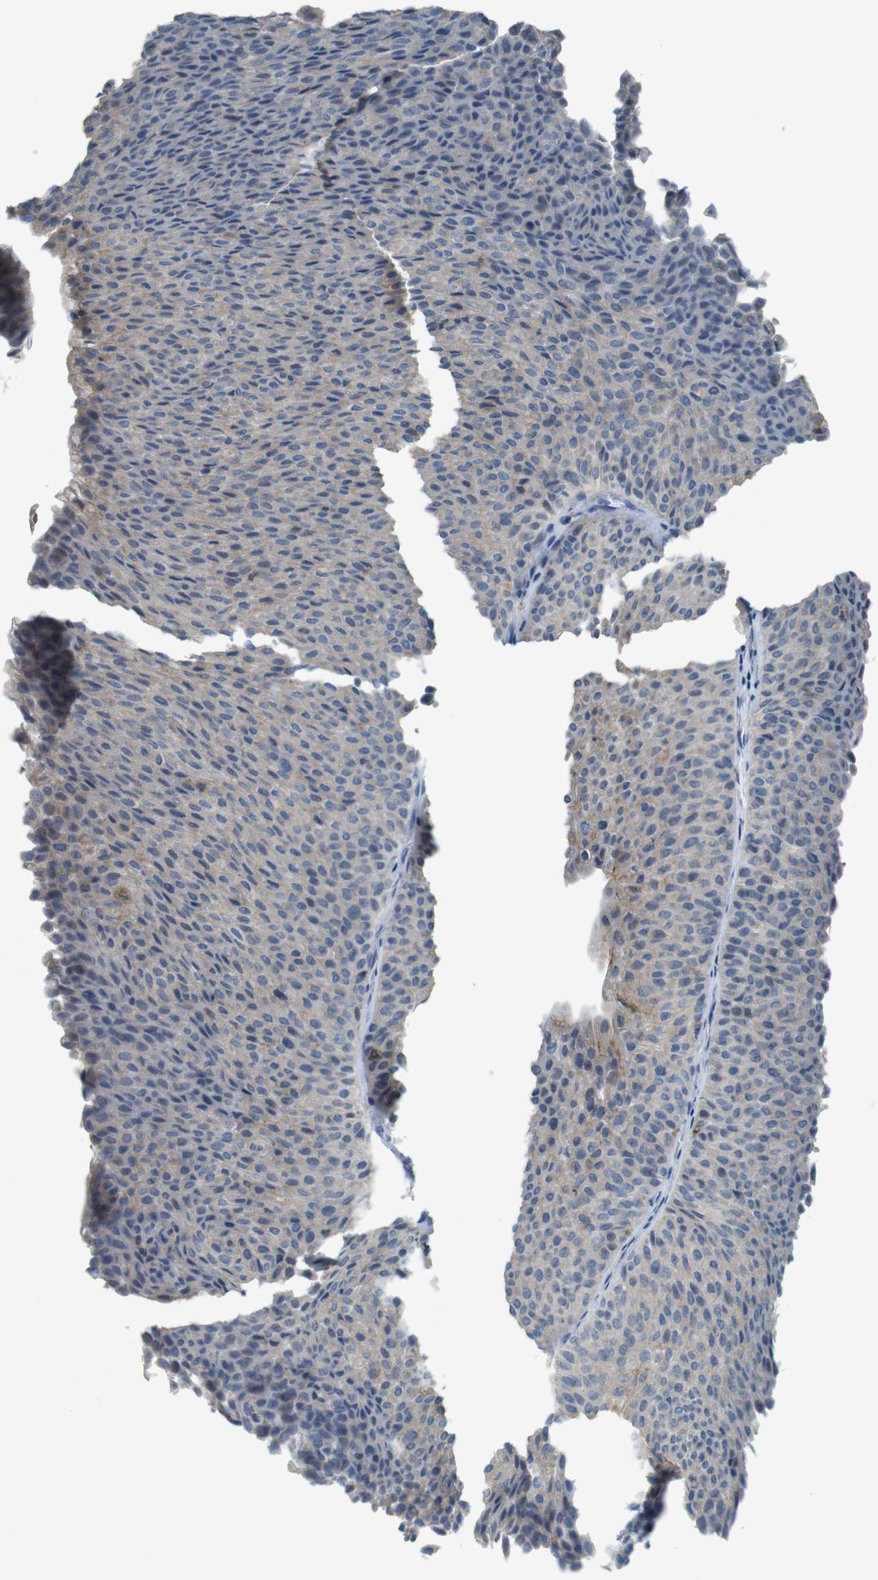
{"staining": {"intensity": "weak", "quantity": "<25%", "location": "cytoplasmic/membranous"}, "tissue": "urothelial cancer", "cell_type": "Tumor cells", "image_type": "cancer", "snomed": [{"axis": "morphology", "description": "Urothelial carcinoma, Low grade"}, {"axis": "topography", "description": "Urinary bladder"}], "caption": "IHC photomicrograph of neoplastic tissue: human urothelial cancer stained with DAB (3,3'-diaminobenzidine) exhibits no significant protein positivity in tumor cells.", "gene": "MOGAT3", "patient": {"sex": "male", "age": 78}}